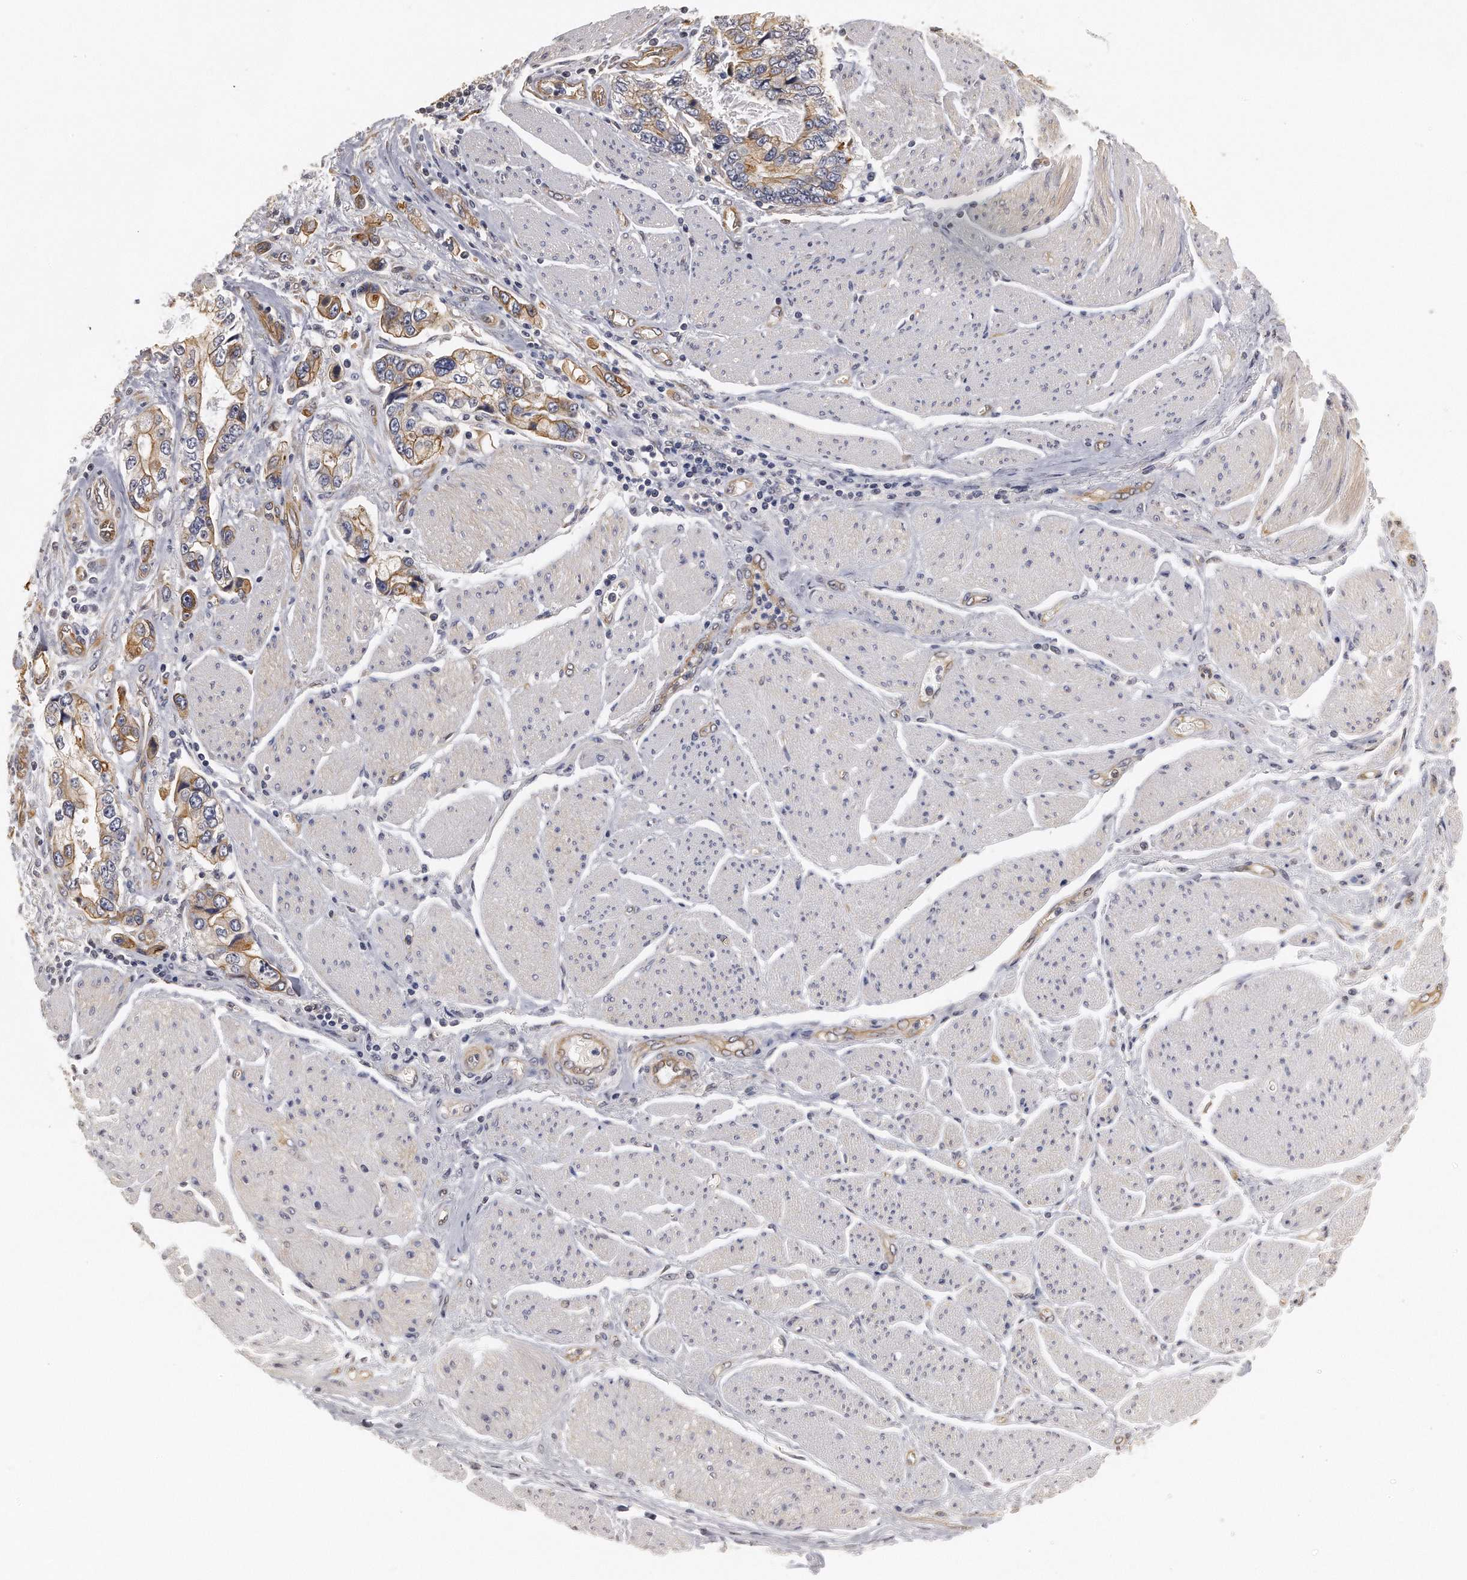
{"staining": {"intensity": "moderate", "quantity": ">75%", "location": "cytoplasmic/membranous"}, "tissue": "stomach cancer", "cell_type": "Tumor cells", "image_type": "cancer", "snomed": [{"axis": "morphology", "description": "Adenocarcinoma, NOS"}, {"axis": "topography", "description": "Pancreas"}, {"axis": "topography", "description": "Stomach, upper"}], "caption": "This micrograph demonstrates immunohistochemistry (IHC) staining of stomach cancer, with medium moderate cytoplasmic/membranous positivity in about >75% of tumor cells.", "gene": "CHST7", "patient": {"sex": "male", "age": 77}}